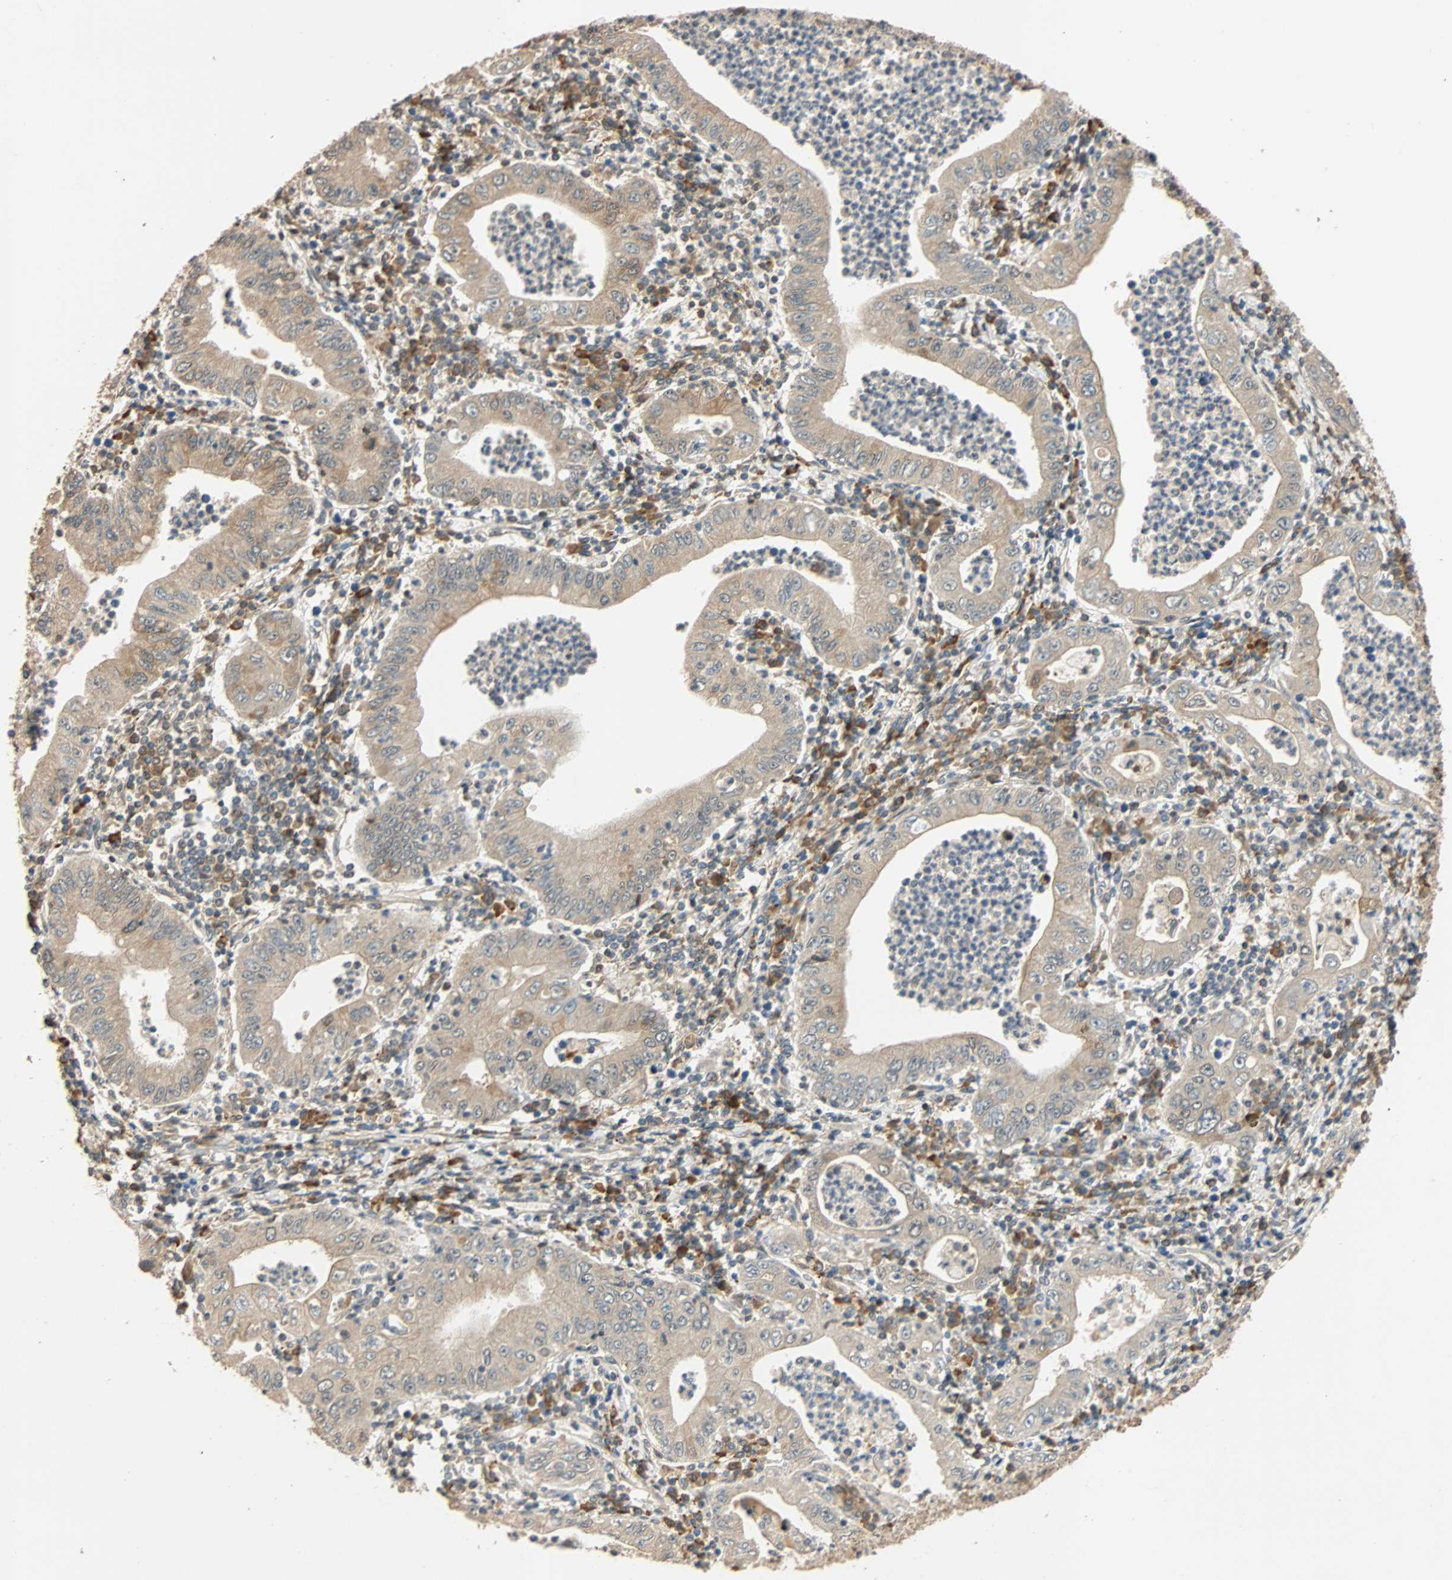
{"staining": {"intensity": "weak", "quantity": "25%-75%", "location": "cytoplasmic/membranous"}, "tissue": "stomach cancer", "cell_type": "Tumor cells", "image_type": "cancer", "snomed": [{"axis": "morphology", "description": "Normal tissue, NOS"}, {"axis": "morphology", "description": "Adenocarcinoma, NOS"}, {"axis": "topography", "description": "Esophagus"}, {"axis": "topography", "description": "Stomach, upper"}, {"axis": "topography", "description": "Peripheral nerve tissue"}], "caption": "Stomach adenocarcinoma stained for a protein reveals weak cytoplasmic/membranous positivity in tumor cells.", "gene": "QSER1", "patient": {"sex": "male", "age": 62}}